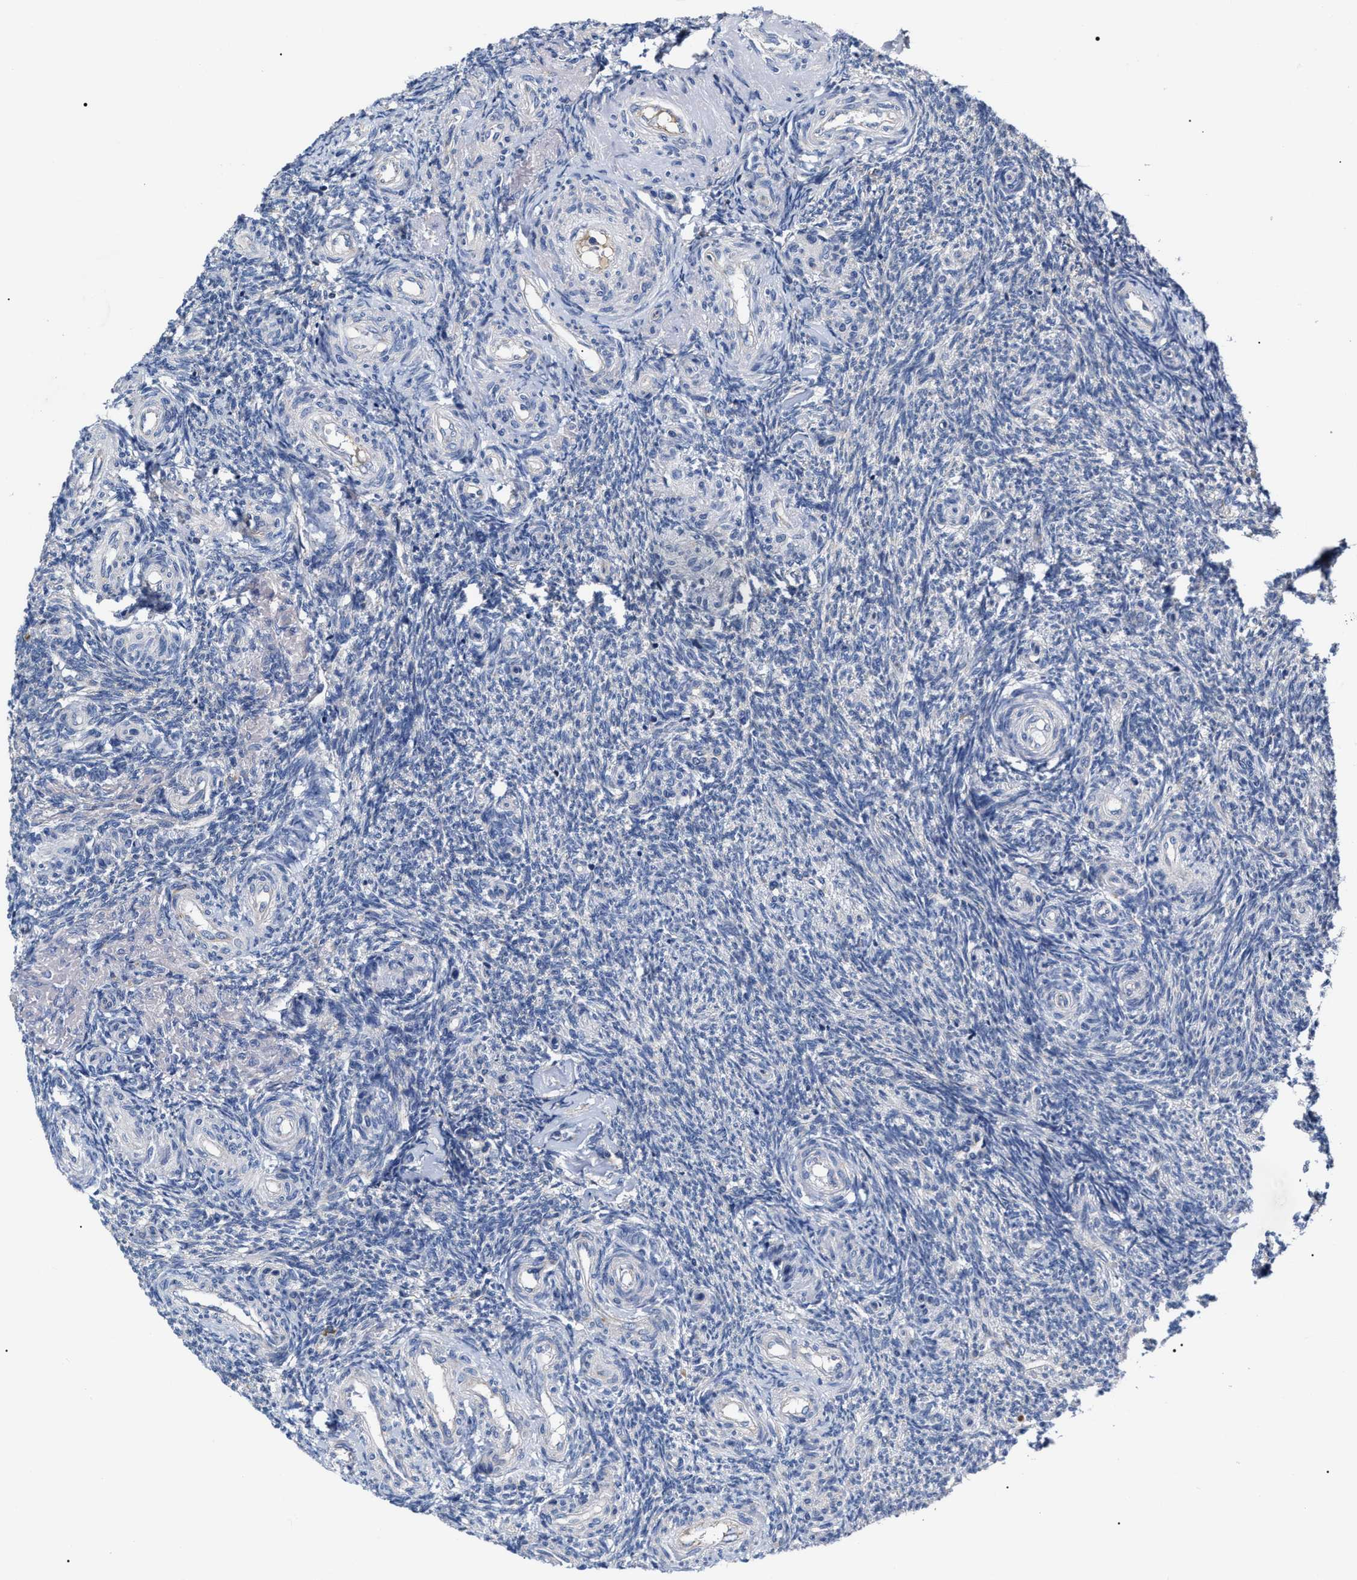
{"staining": {"intensity": "negative", "quantity": "none", "location": "none"}, "tissue": "ovary", "cell_type": "Ovarian stroma cells", "image_type": "normal", "snomed": [{"axis": "morphology", "description": "Normal tissue, NOS"}, {"axis": "topography", "description": "Ovary"}], "caption": "Ovary stained for a protein using immunohistochemistry reveals no expression ovarian stroma cells.", "gene": "MACC1", "patient": {"sex": "female", "age": 41}}